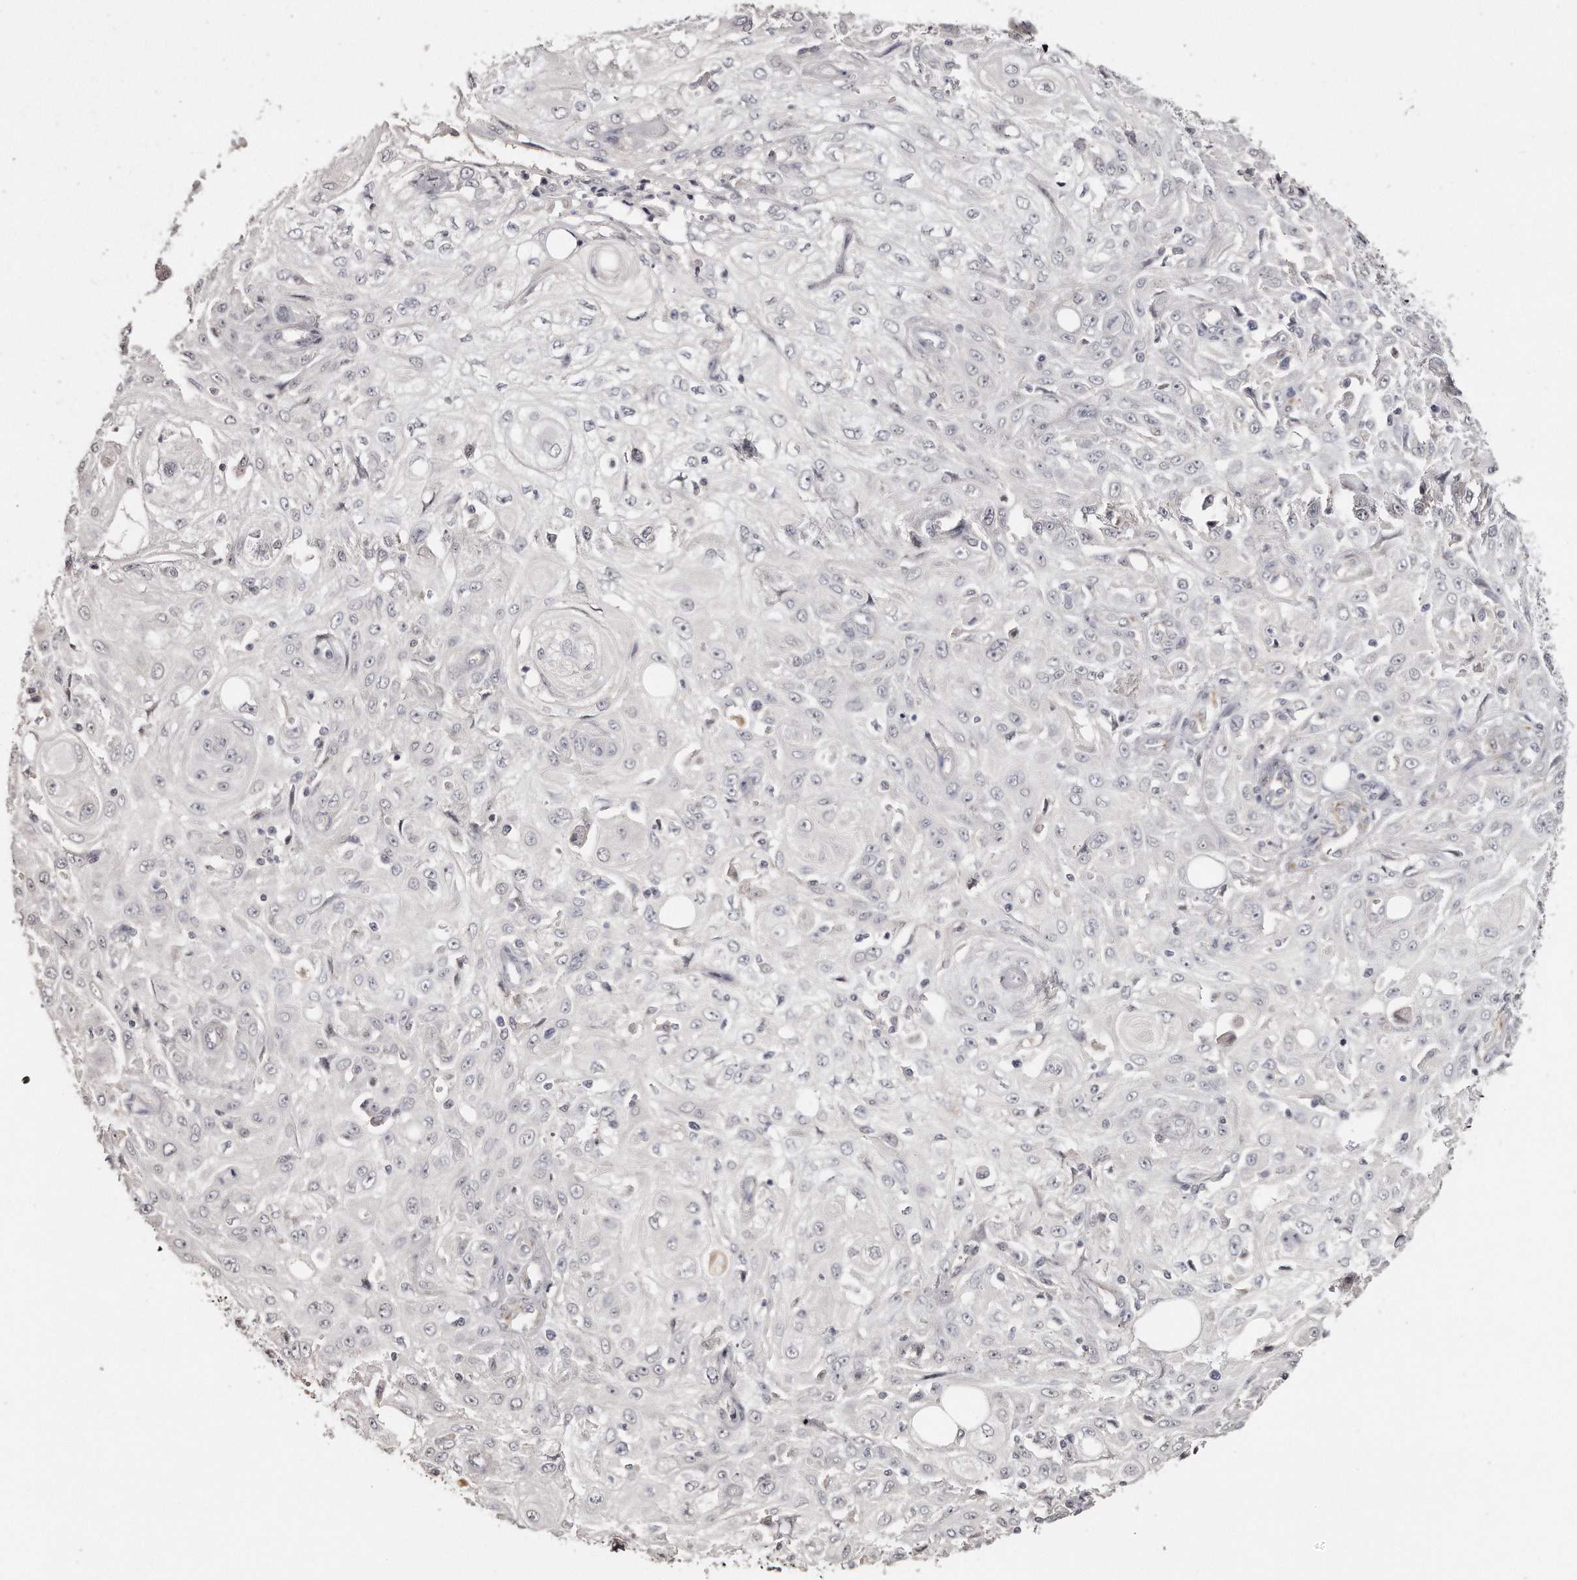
{"staining": {"intensity": "negative", "quantity": "none", "location": "none"}, "tissue": "skin cancer", "cell_type": "Tumor cells", "image_type": "cancer", "snomed": [{"axis": "morphology", "description": "Squamous cell carcinoma, NOS"}, {"axis": "morphology", "description": "Squamous cell carcinoma, metastatic, NOS"}, {"axis": "topography", "description": "Skin"}, {"axis": "topography", "description": "Lymph node"}], "caption": "This image is of skin cancer (metastatic squamous cell carcinoma) stained with immunohistochemistry to label a protein in brown with the nuclei are counter-stained blue. There is no expression in tumor cells.", "gene": "ZYG11A", "patient": {"sex": "male", "age": 75}}